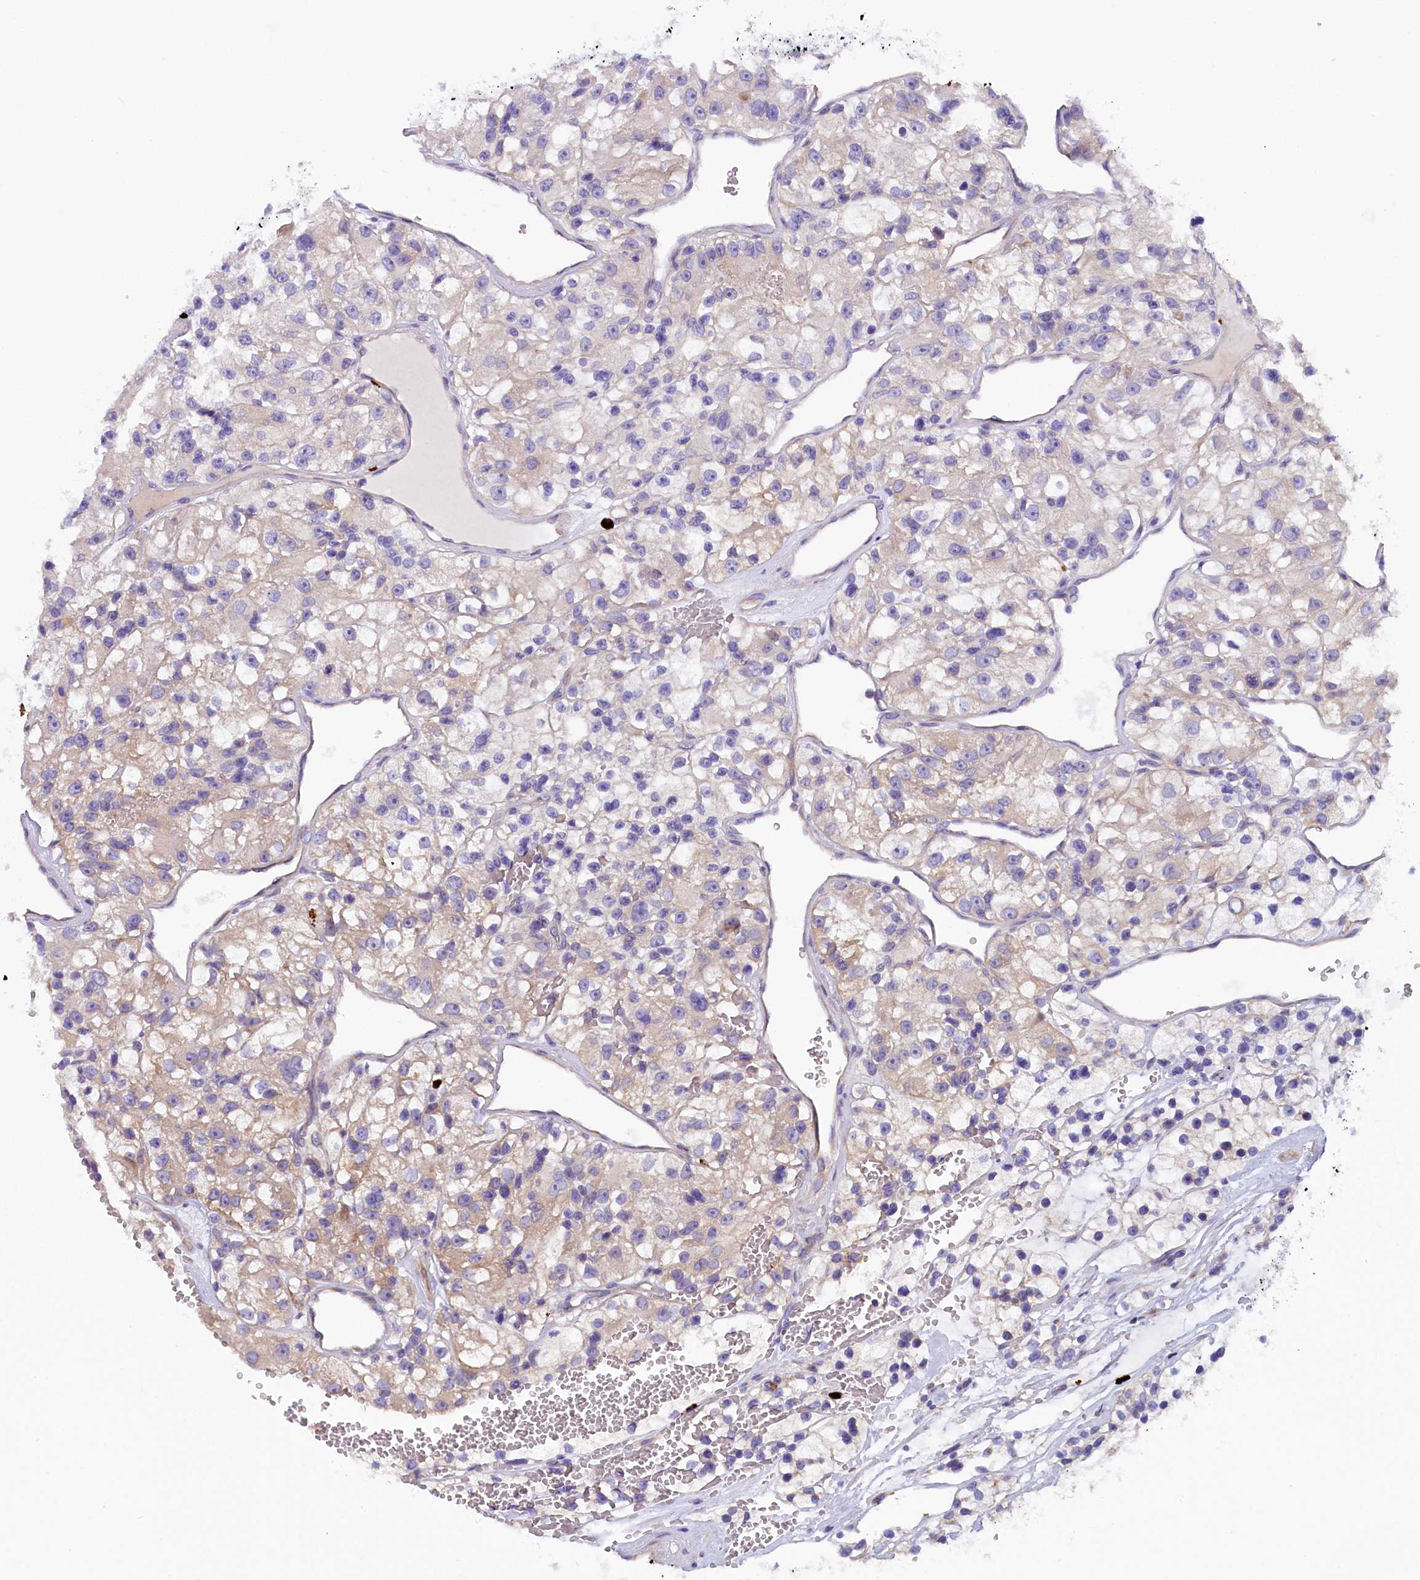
{"staining": {"intensity": "weak", "quantity": "25%-75%", "location": "cytoplasmic/membranous"}, "tissue": "renal cancer", "cell_type": "Tumor cells", "image_type": "cancer", "snomed": [{"axis": "morphology", "description": "Adenocarcinoma, NOS"}, {"axis": "topography", "description": "Kidney"}], "caption": "Weak cytoplasmic/membranous staining is seen in about 25%-75% of tumor cells in adenocarcinoma (renal).", "gene": "RTTN", "patient": {"sex": "female", "age": 57}}